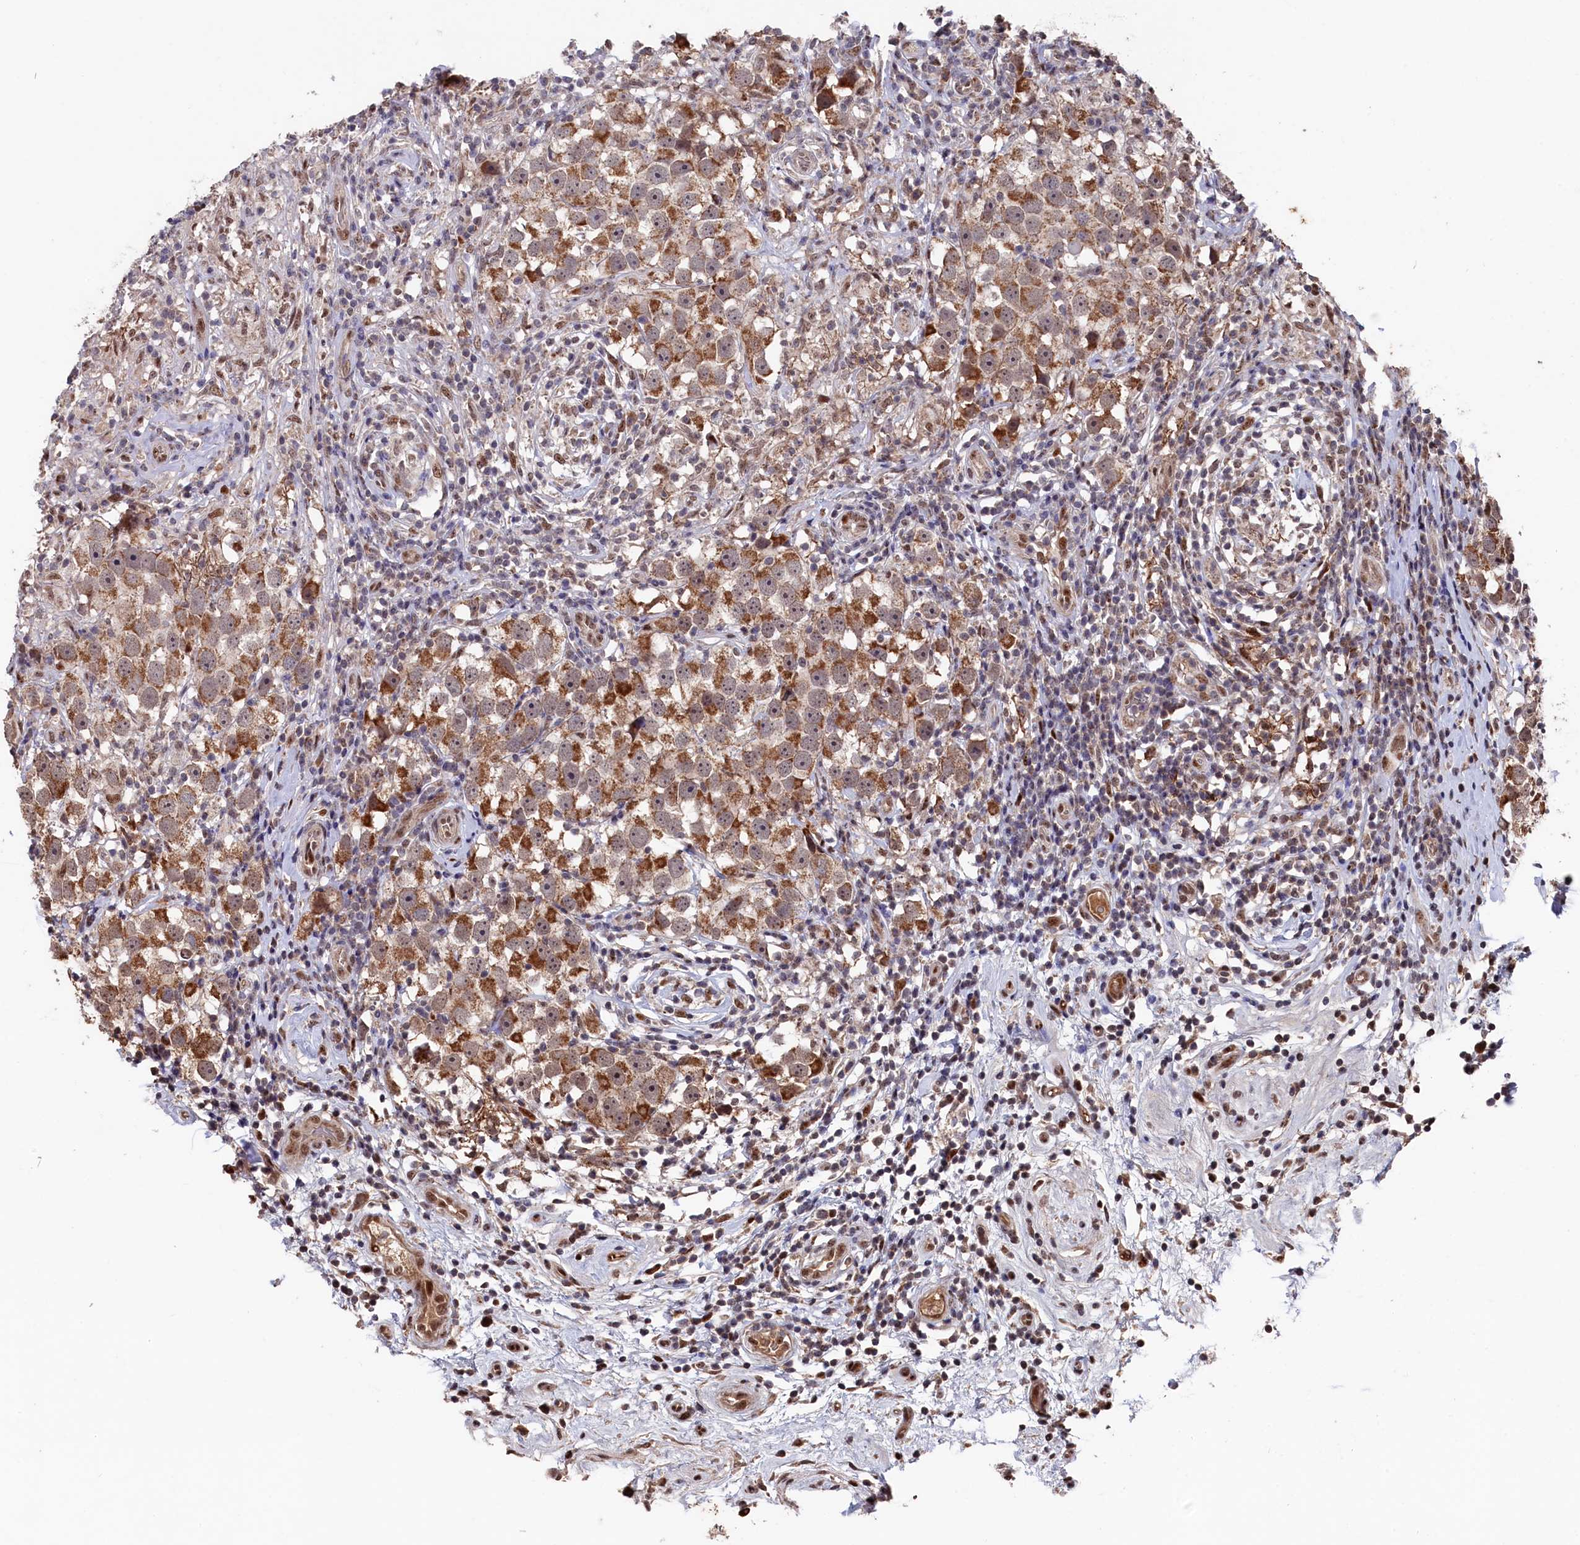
{"staining": {"intensity": "moderate", "quantity": ">75%", "location": "cytoplasmic/membranous"}, "tissue": "testis cancer", "cell_type": "Tumor cells", "image_type": "cancer", "snomed": [{"axis": "morphology", "description": "Seminoma, NOS"}, {"axis": "topography", "description": "Testis"}], "caption": "Protein expression analysis of testis cancer shows moderate cytoplasmic/membranous positivity in approximately >75% of tumor cells. Using DAB (3,3'-diaminobenzidine) (brown) and hematoxylin (blue) stains, captured at high magnification using brightfield microscopy.", "gene": "CLPX", "patient": {"sex": "male", "age": 49}}